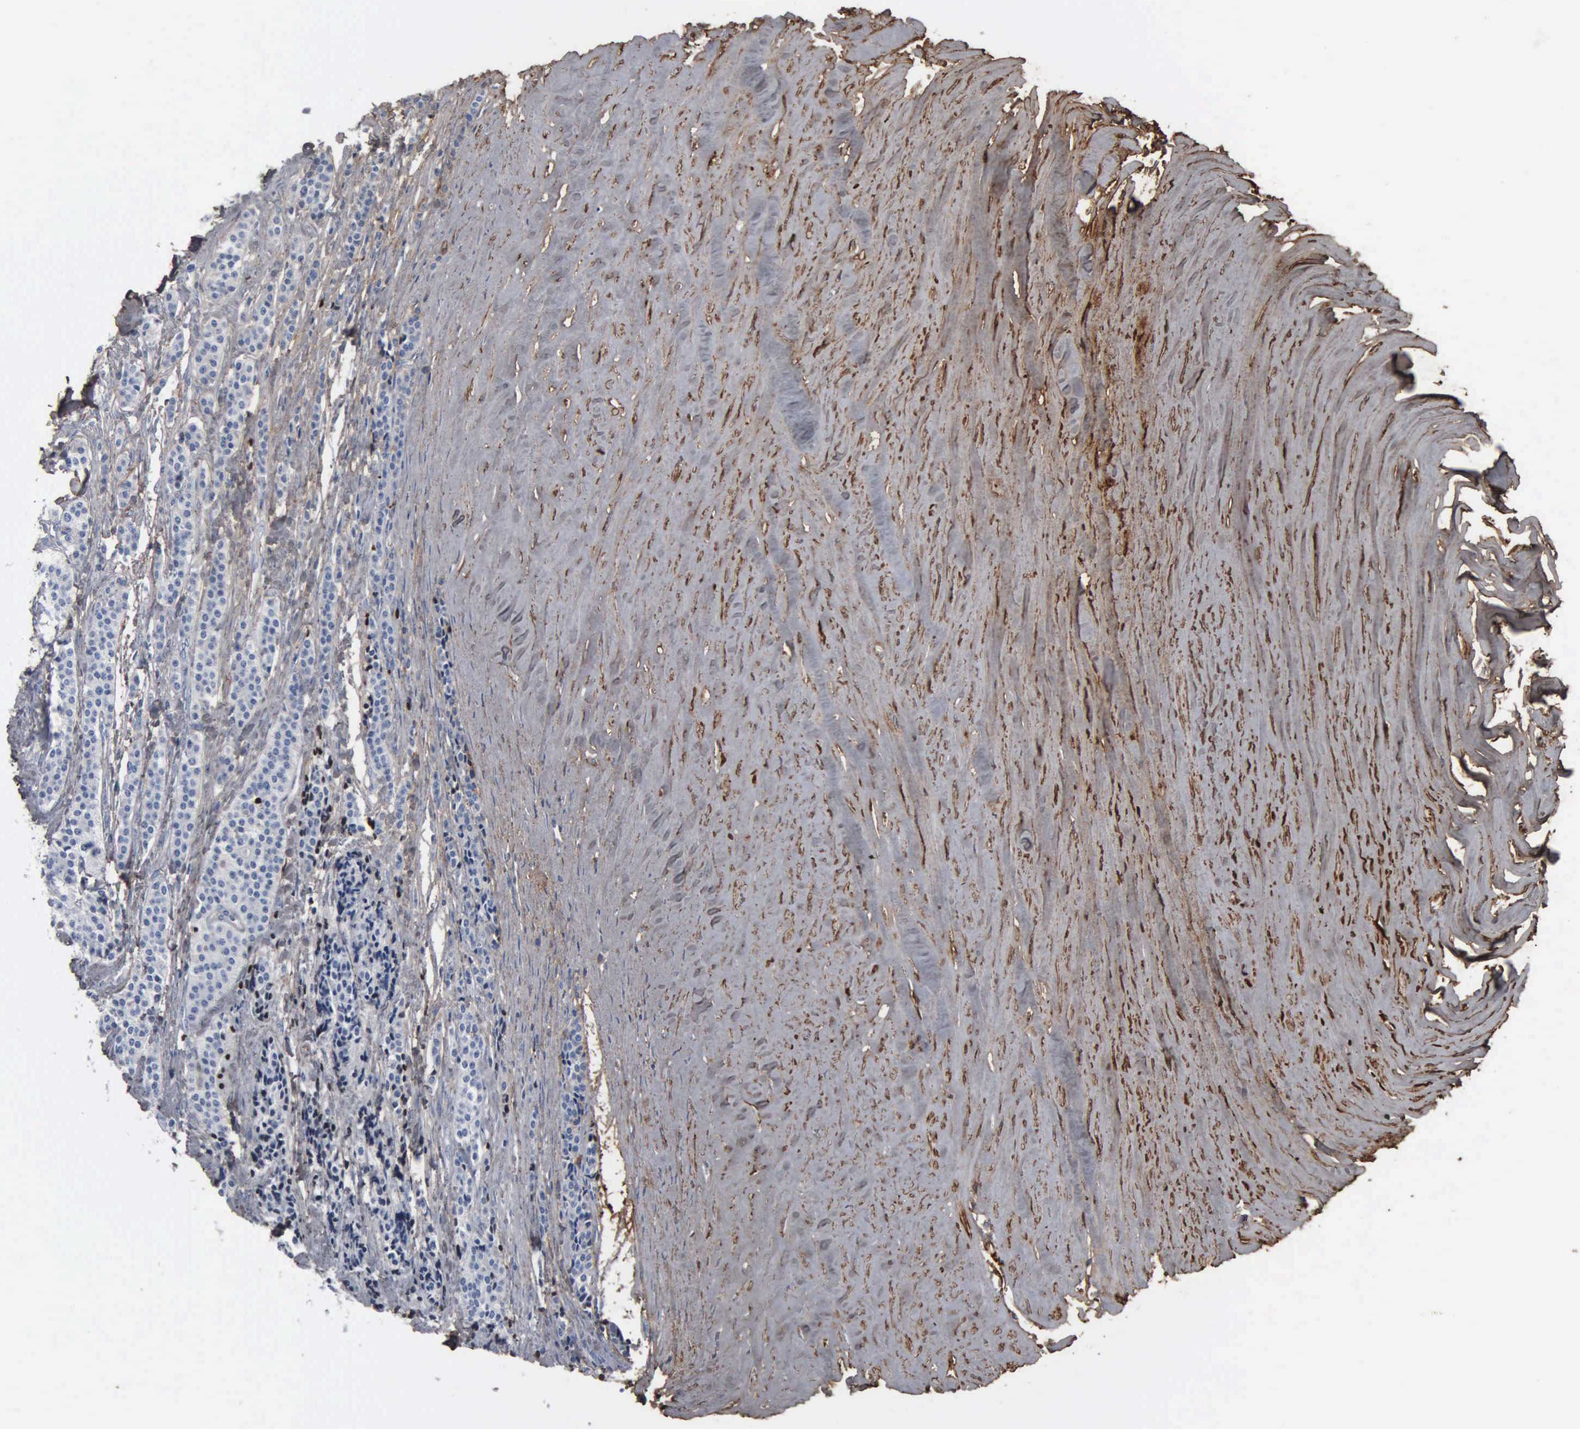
{"staining": {"intensity": "negative", "quantity": "none", "location": "none"}, "tissue": "carcinoid", "cell_type": "Tumor cells", "image_type": "cancer", "snomed": [{"axis": "morphology", "description": "Carcinoid, malignant, NOS"}, {"axis": "topography", "description": "Small intestine"}], "caption": "There is no significant staining in tumor cells of malignant carcinoid.", "gene": "FN1", "patient": {"sex": "male", "age": 63}}